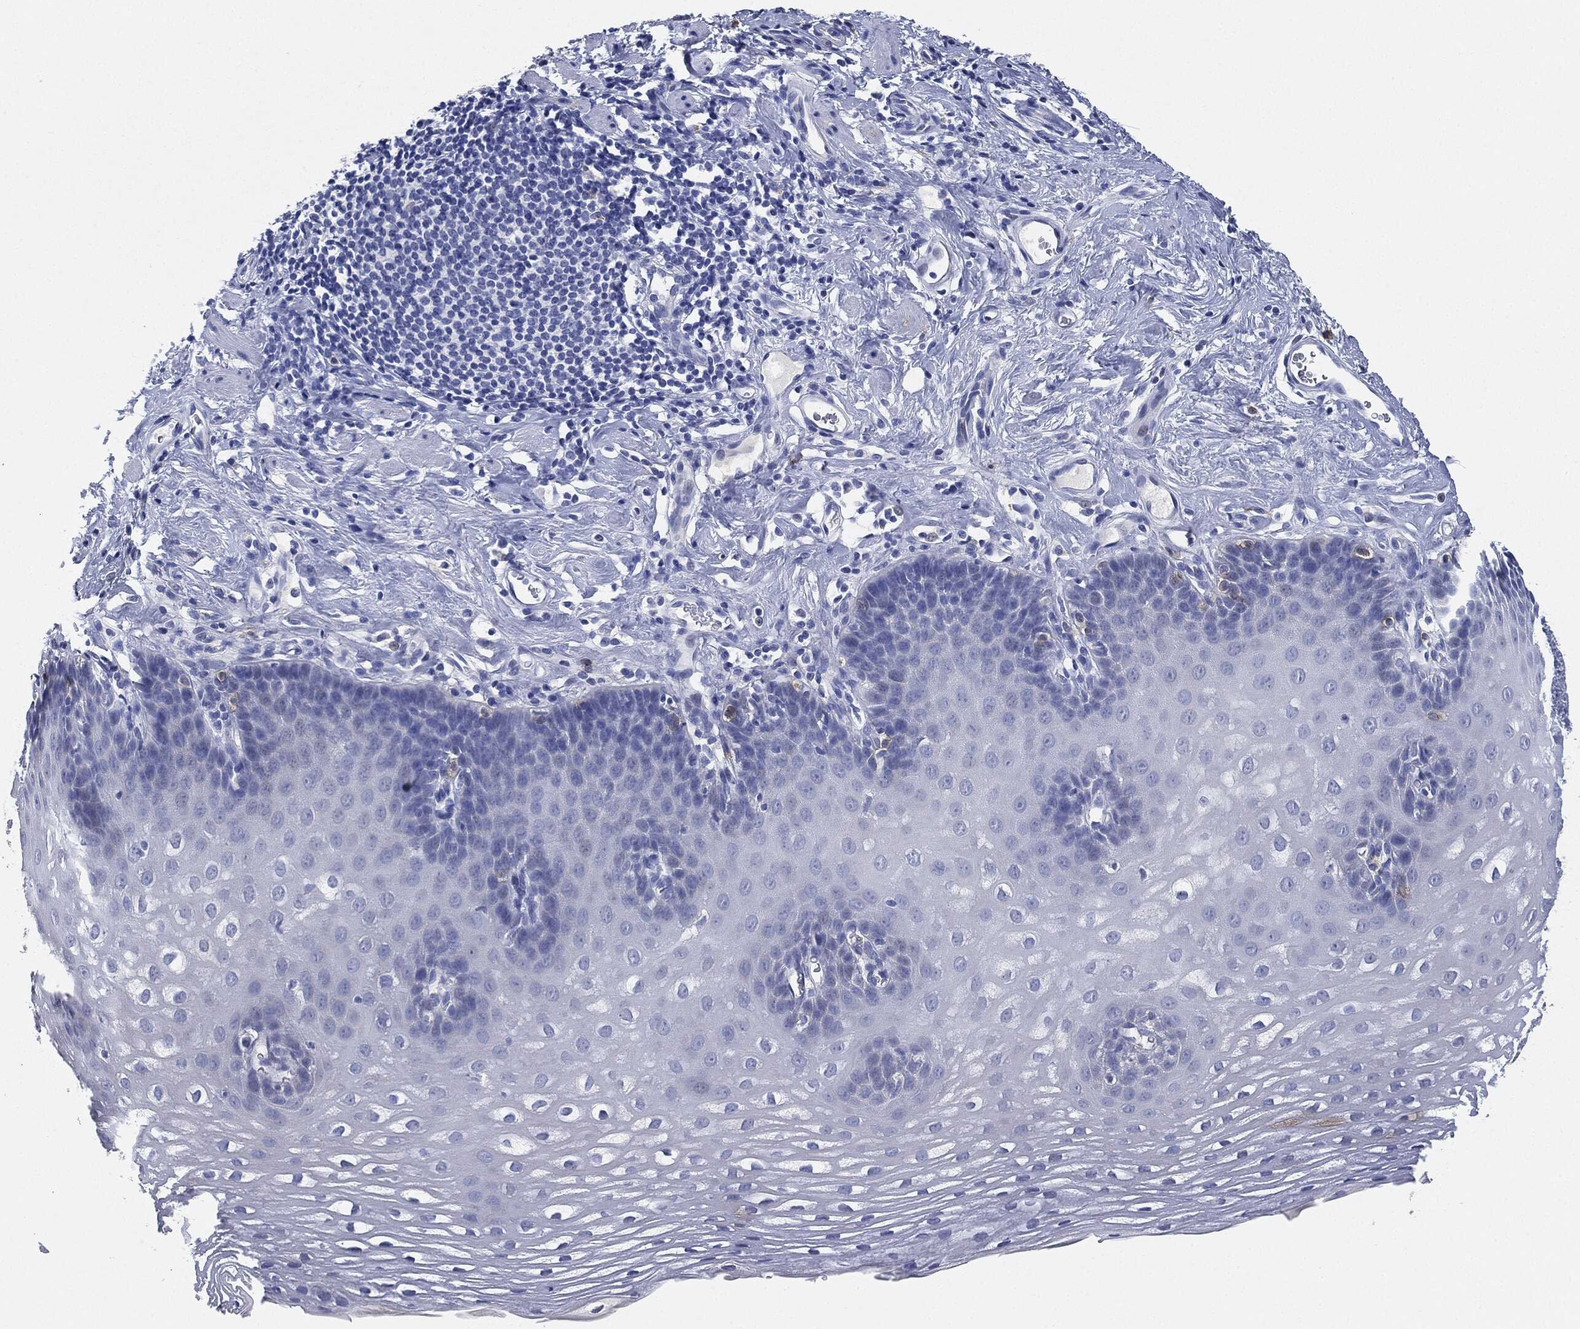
{"staining": {"intensity": "negative", "quantity": "none", "location": "none"}, "tissue": "esophagus", "cell_type": "Squamous epithelial cells", "image_type": "normal", "snomed": [{"axis": "morphology", "description": "Normal tissue, NOS"}, {"axis": "topography", "description": "Esophagus"}], "caption": "Protein analysis of normal esophagus demonstrates no significant positivity in squamous epithelial cells. The staining is performed using DAB brown chromogen with nuclei counter-stained in using hematoxylin.", "gene": "NTRK1", "patient": {"sex": "male", "age": 64}}